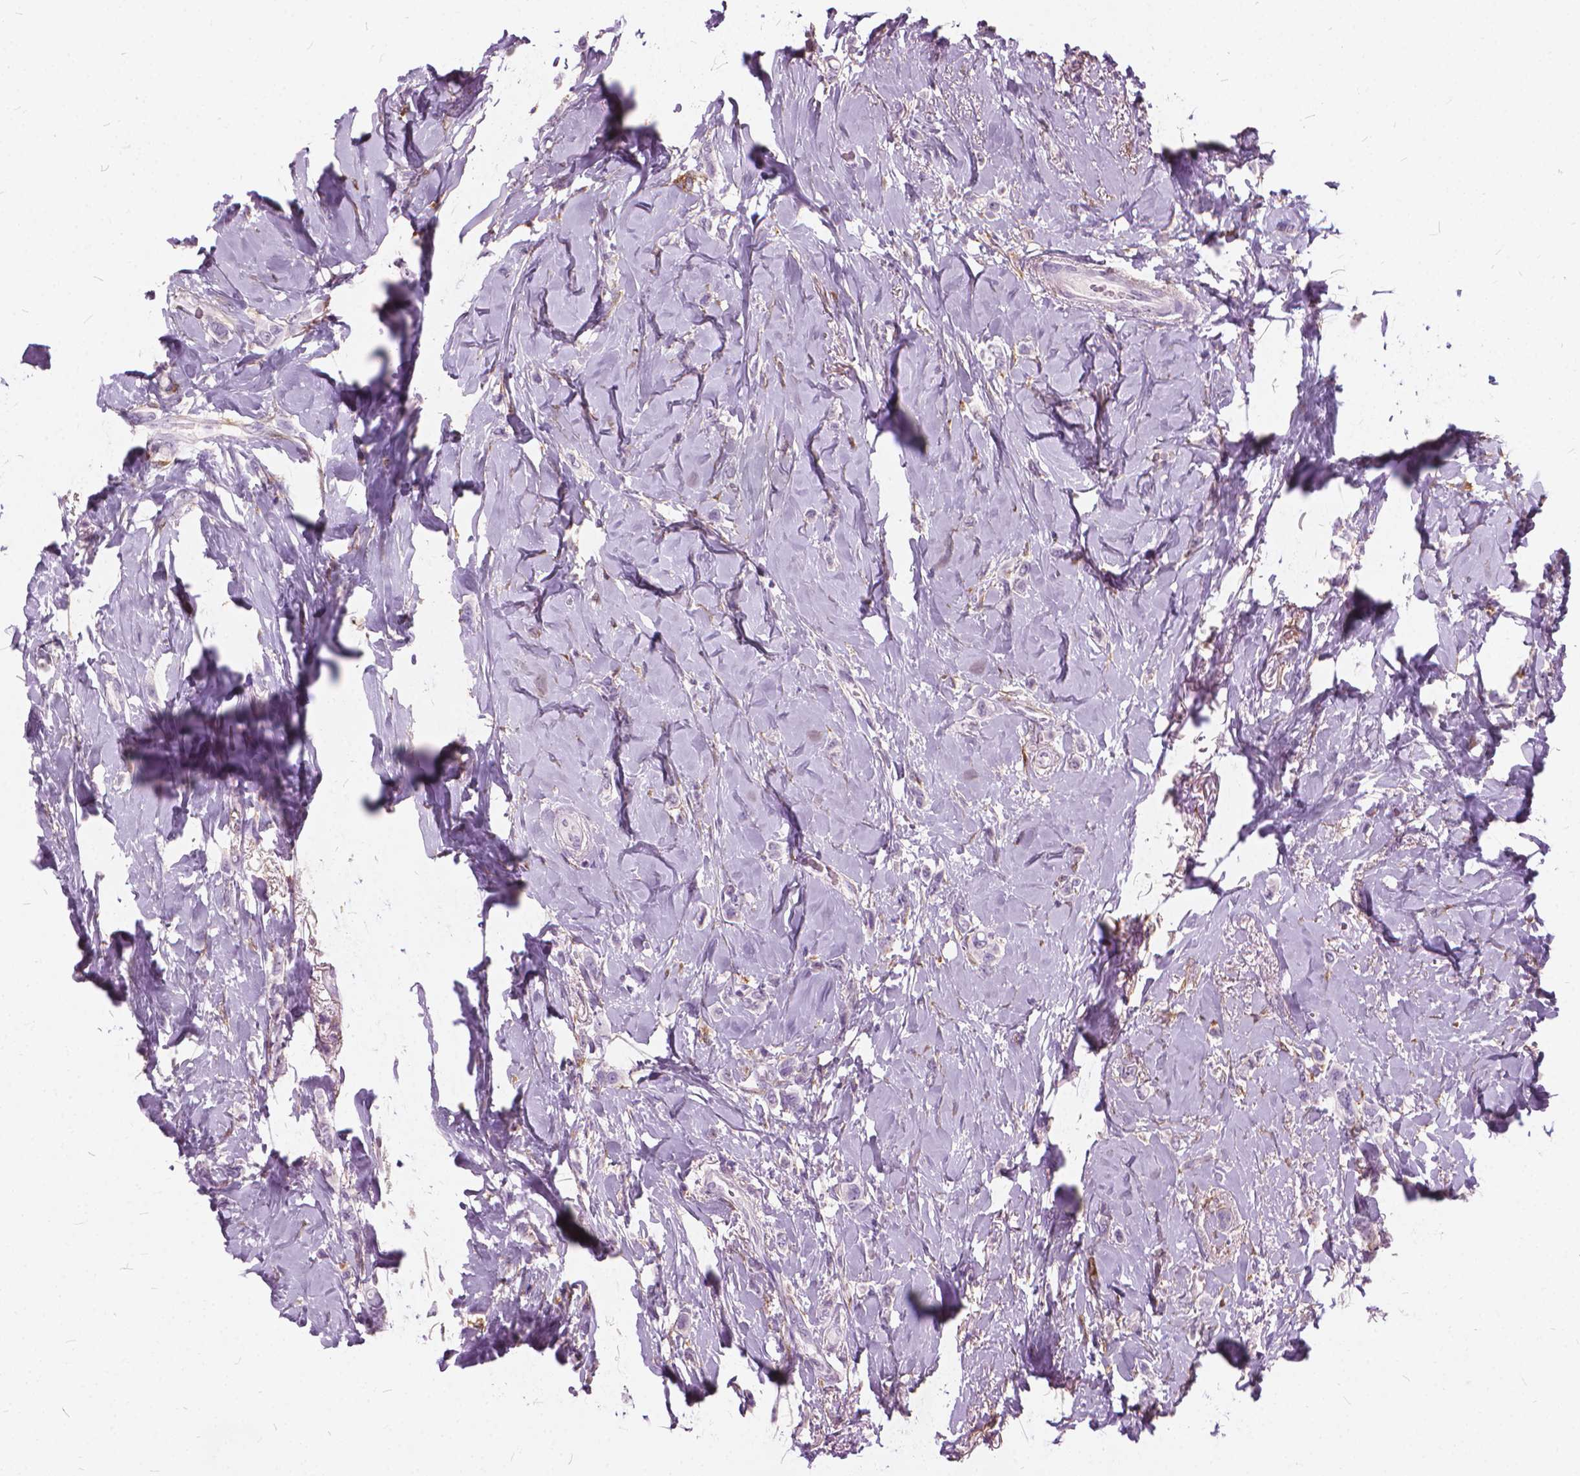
{"staining": {"intensity": "negative", "quantity": "none", "location": "none"}, "tissue": "breast cancer", "cell_type": "Tumor cells", "image_type": "cancer", "snomed": [{"axis": "morphology", "description": "Lobular carcinoma"}, {"axis": "topography", "description": "Breast"}], "caption": "A micrograph of human breast cancer (lobular carcinoma) is negative for staining in tumor cells. (Brightfield microscopy of DAB (3,3'-diaminobenzidine) IHC at high magnification).", "gene": "DNM1", "patient": {"sex": "female", "age": 66}}